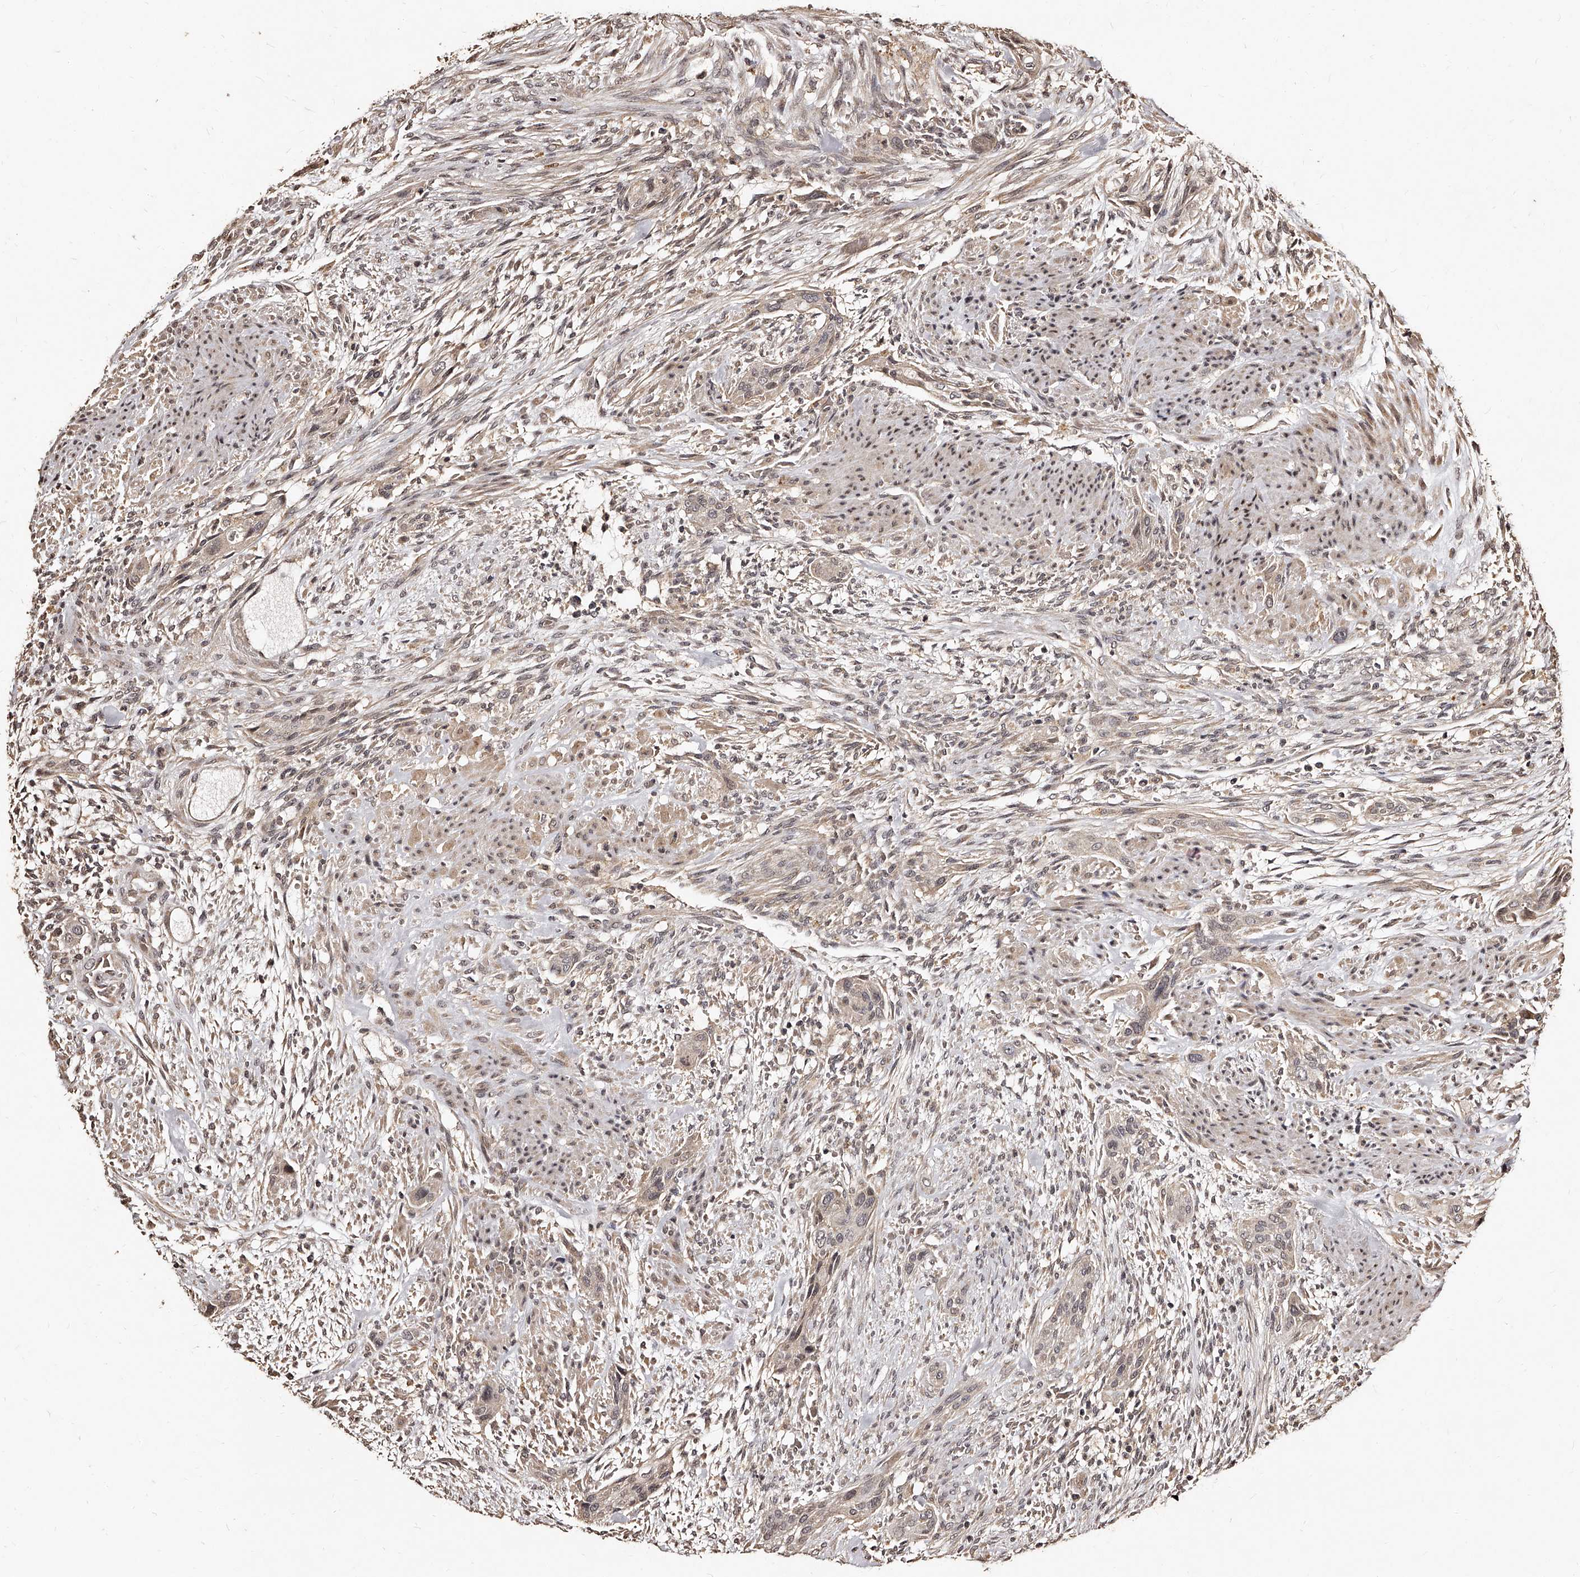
{"staining": {"intensity": "moderate", "quantity": "<25%", "location": "cytoplasmic/membranous,nuclear"}, "tissue": "urothelial cancer", "cell_type": "Tumor cells", "image_type": "cancer", "snomed": [{"axis": "morphology", "description": "Urothelial carcinoma, High grade"}, {"axis": "topography", "description": "Urinary bladder"}], "caption": "High-power microscopy captured an IHC image of urothelial cancer, revealing moderate cytoplasmic/membranous and nuclear staining in approximately <25% of tumor cells.", "gene": "TSHR", "patient": {"sex": "male", "age": 35}}